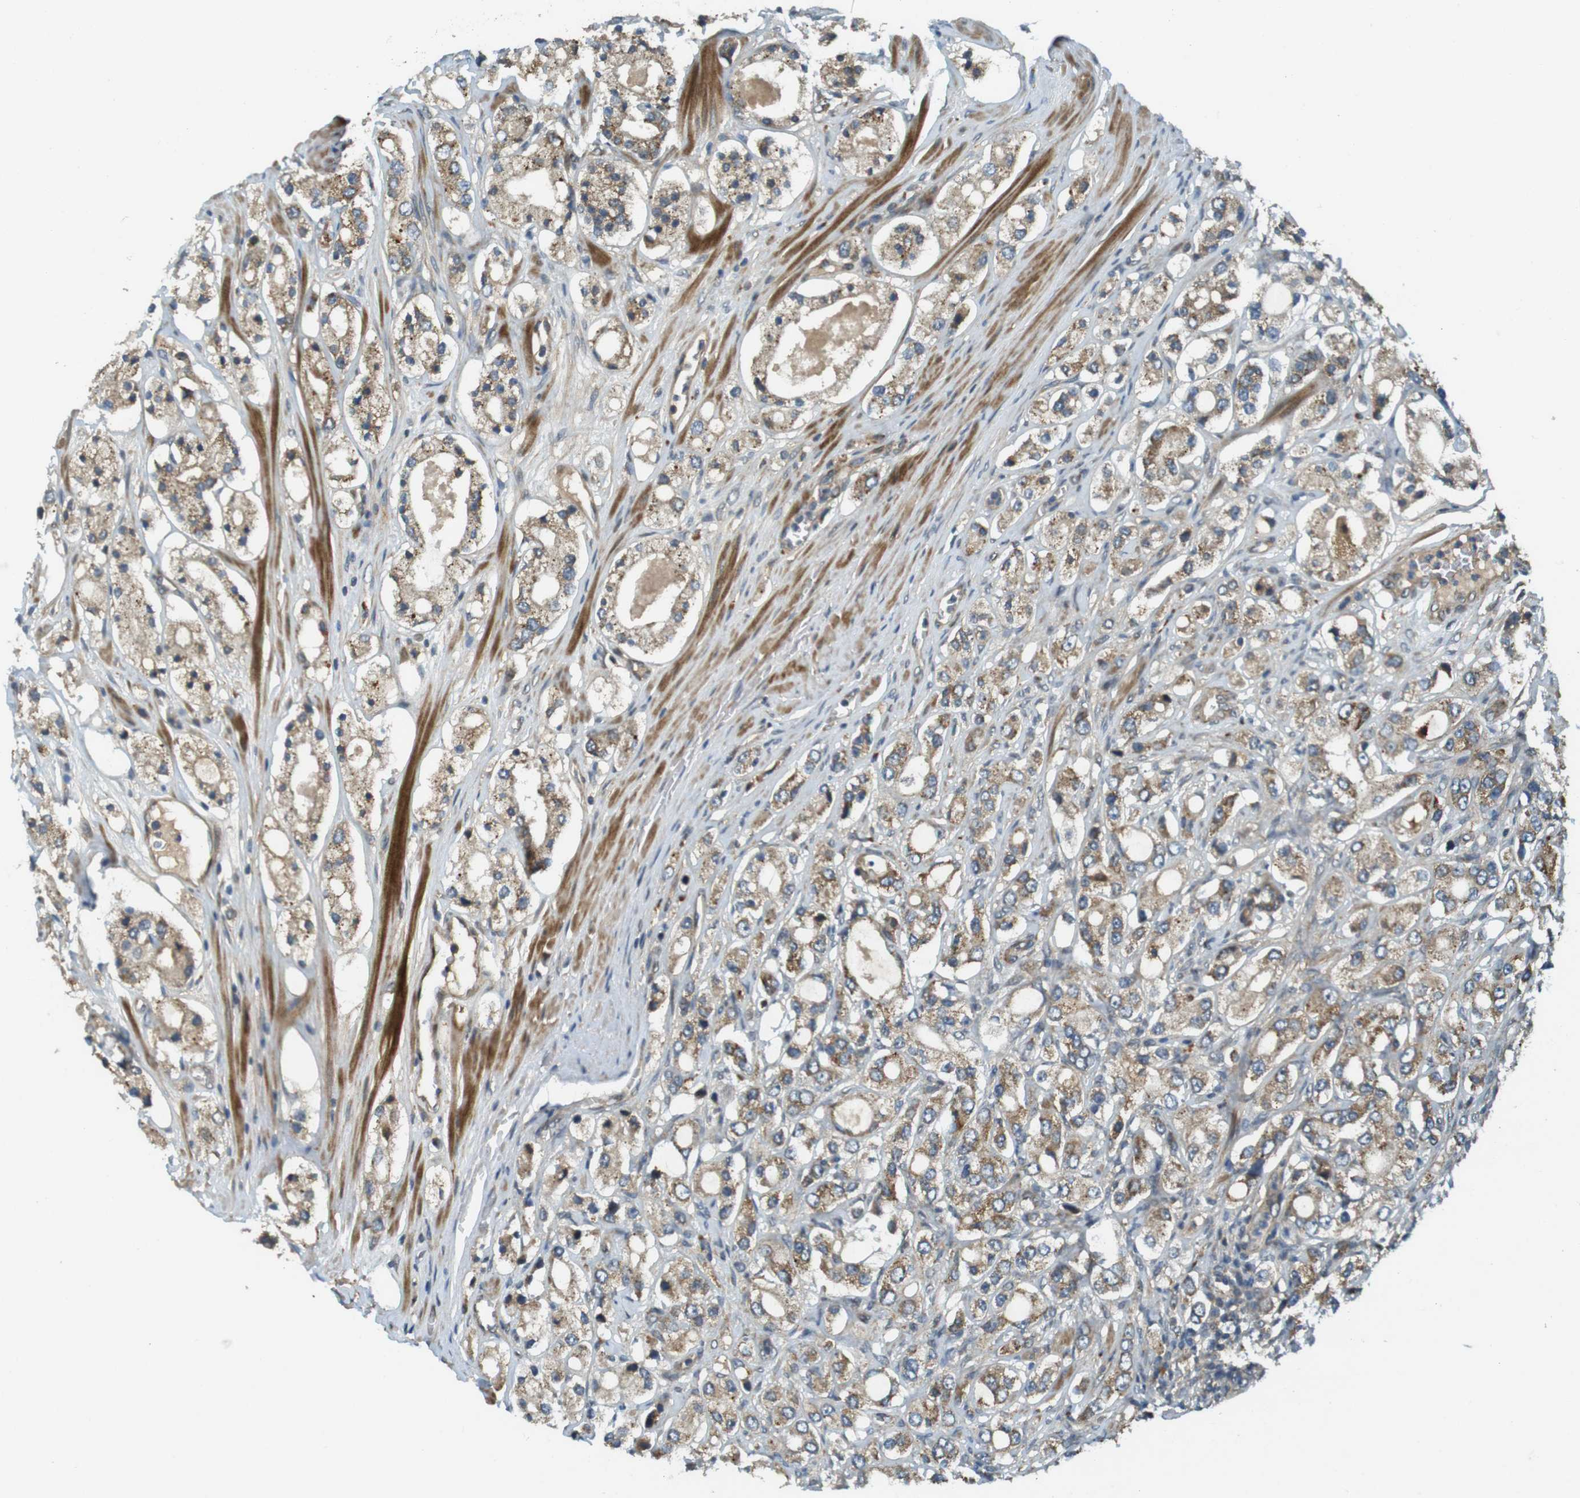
{"staining": {"intensity": "weak", "quantity": ">75%", "location": "cytoplasmic/membranous"}, "tissue": "prostate cancer", "cell_type": "Tumor cells", "image_type": "cancer", "snomed": [{"axis": "morphology", "description": "Adenocarcinoma, High grade"}, {"axis": "topography", "description": "Prostate"}], "caption": "High-power microscopy captured an immunohistochemistry histopathology image of prostate cancer, revealing weak cytoplasmic/membranous staining in about >75% of tumor cells.", "gene": "IFFO2", "patient": {"sex": "male", "age": 65}}